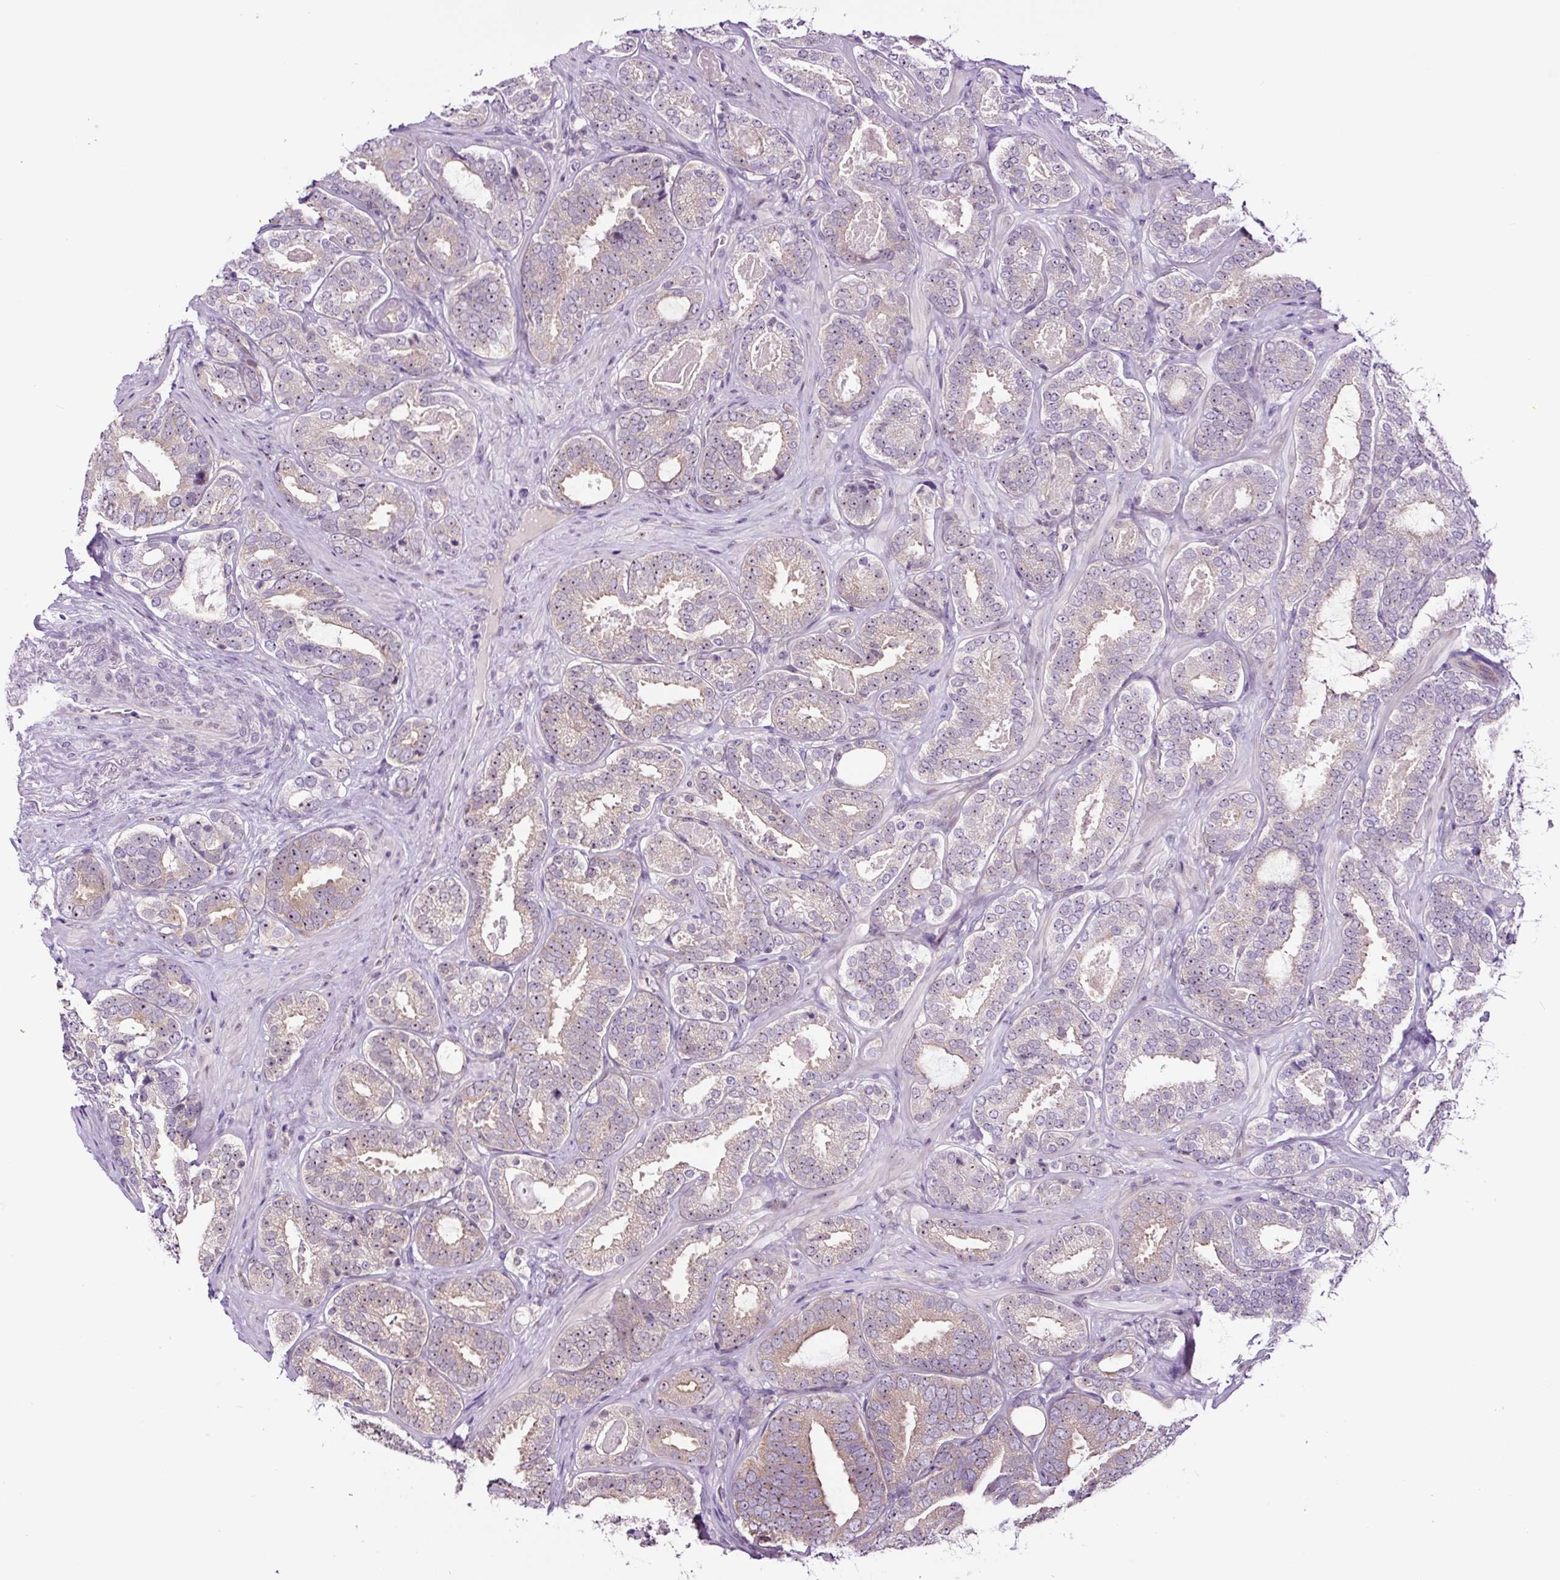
{"staining": {"intensity": "weak", "quantity": "<25%", "location": "cytoplasmic/membranous"}, "tissue": "prostate cancer", "cell_type": "Tumor cells", "image_type": "cancer", "snomed": [{"axis": "morphology", "description": "Adenocarcinoma, High grade"}, {"axis": "topography", "description": "Prostate"}], "caption": "The photomicrograph shows no staining of tumor cells in prostate cancer (high-grade adenocarcinoma). (Immunohistochemistry (ihc), brightfield microscopy, high magnification).", "gene": "NOM1", "patient": {"sex": "male", "age": 65}}